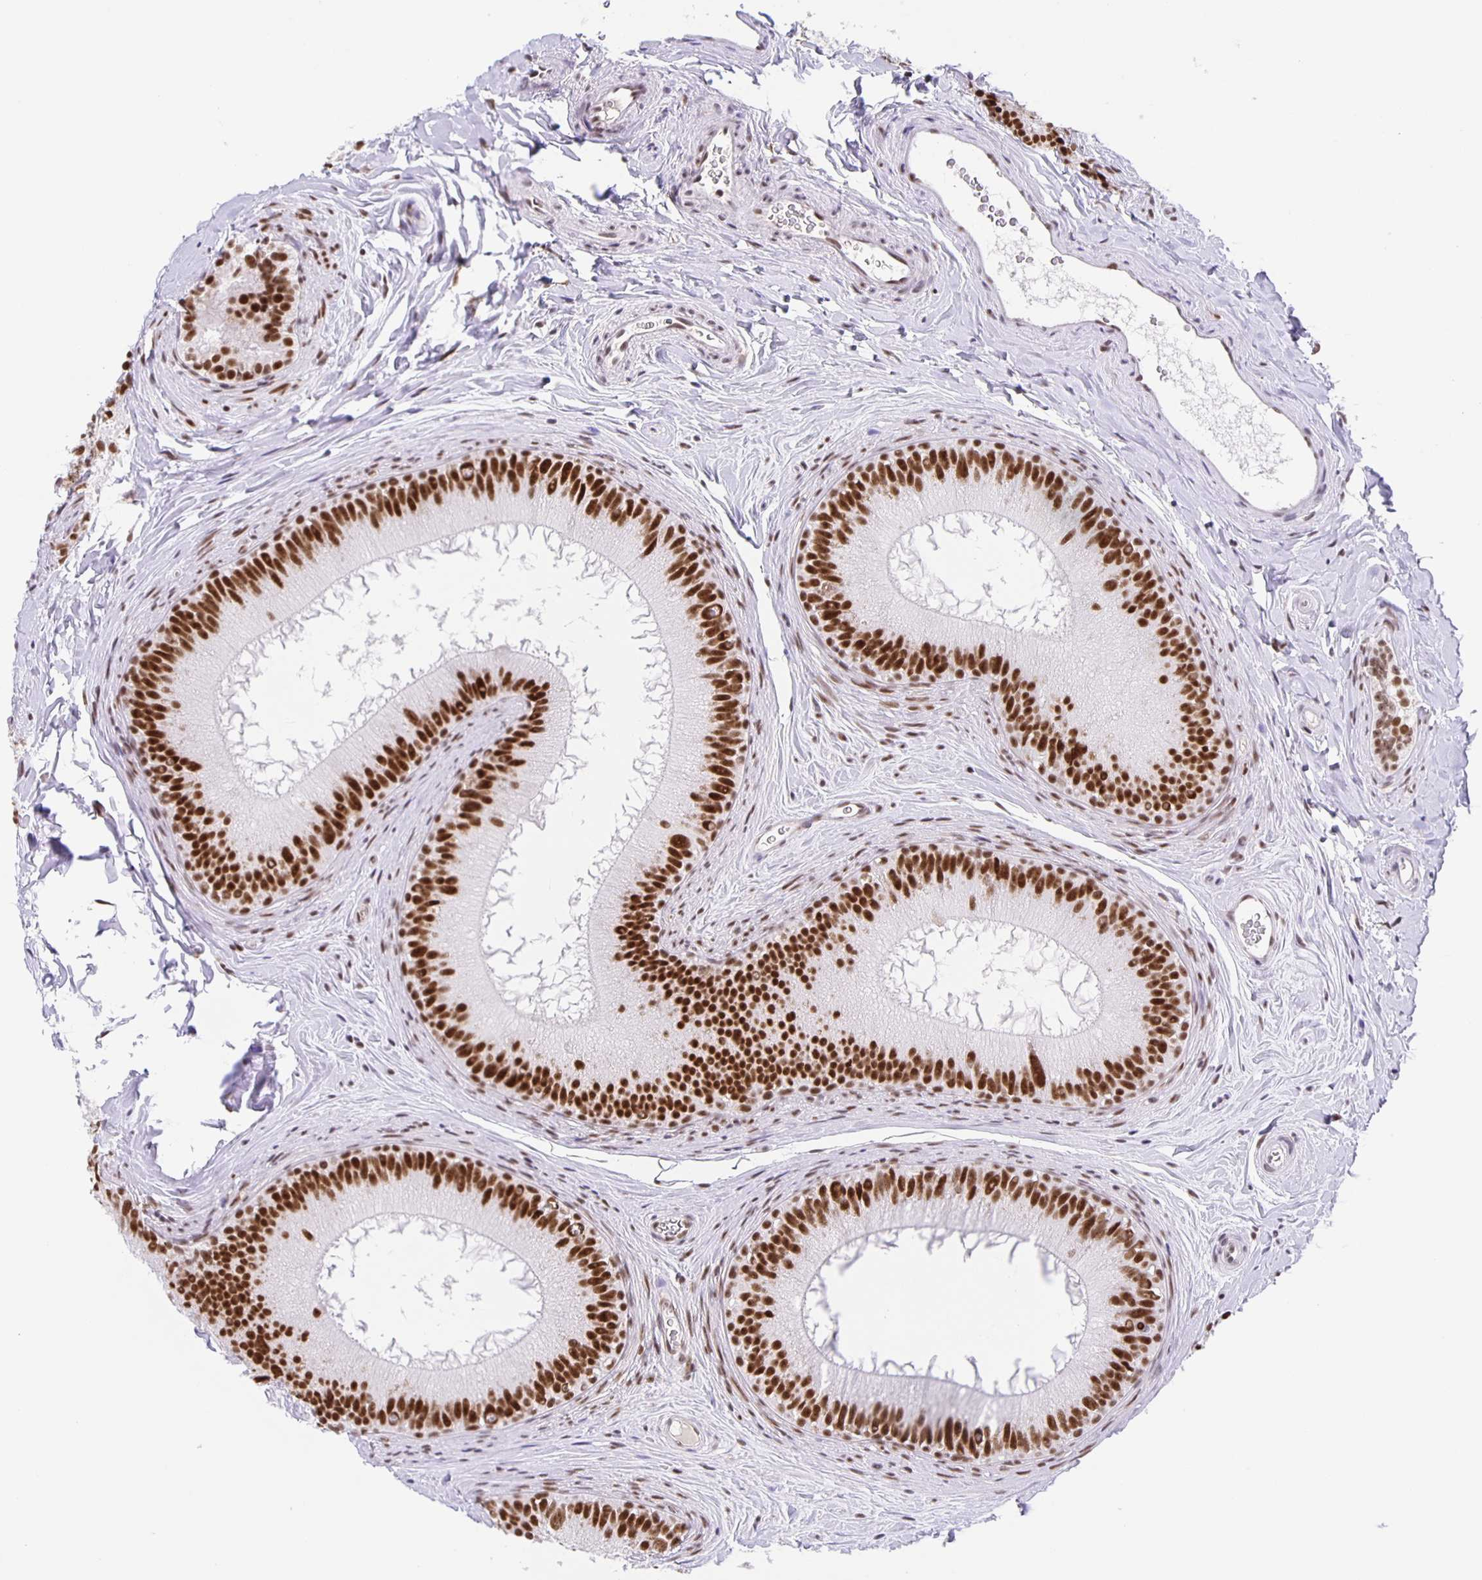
{"staining": {"intensity": "strong", "quantity": ">75%", "location": "nuclear"}, "tissue": "epididymis", "cell_type": "Glandular cells", "image_type": "normal", "snomed": [{"axis": "morphology", "description": "Normal tissue, NOS"}, {"axis": "topography", "description": "Epididymis"}], "caption": "Strong nuclear protein positivity is seen in about >75% of glandular cells in epididymis. (IHC, brightfield microscopy, high magnification).", "gene": "ZRANB2", "patient": {"sex": "male", "age": 44}}